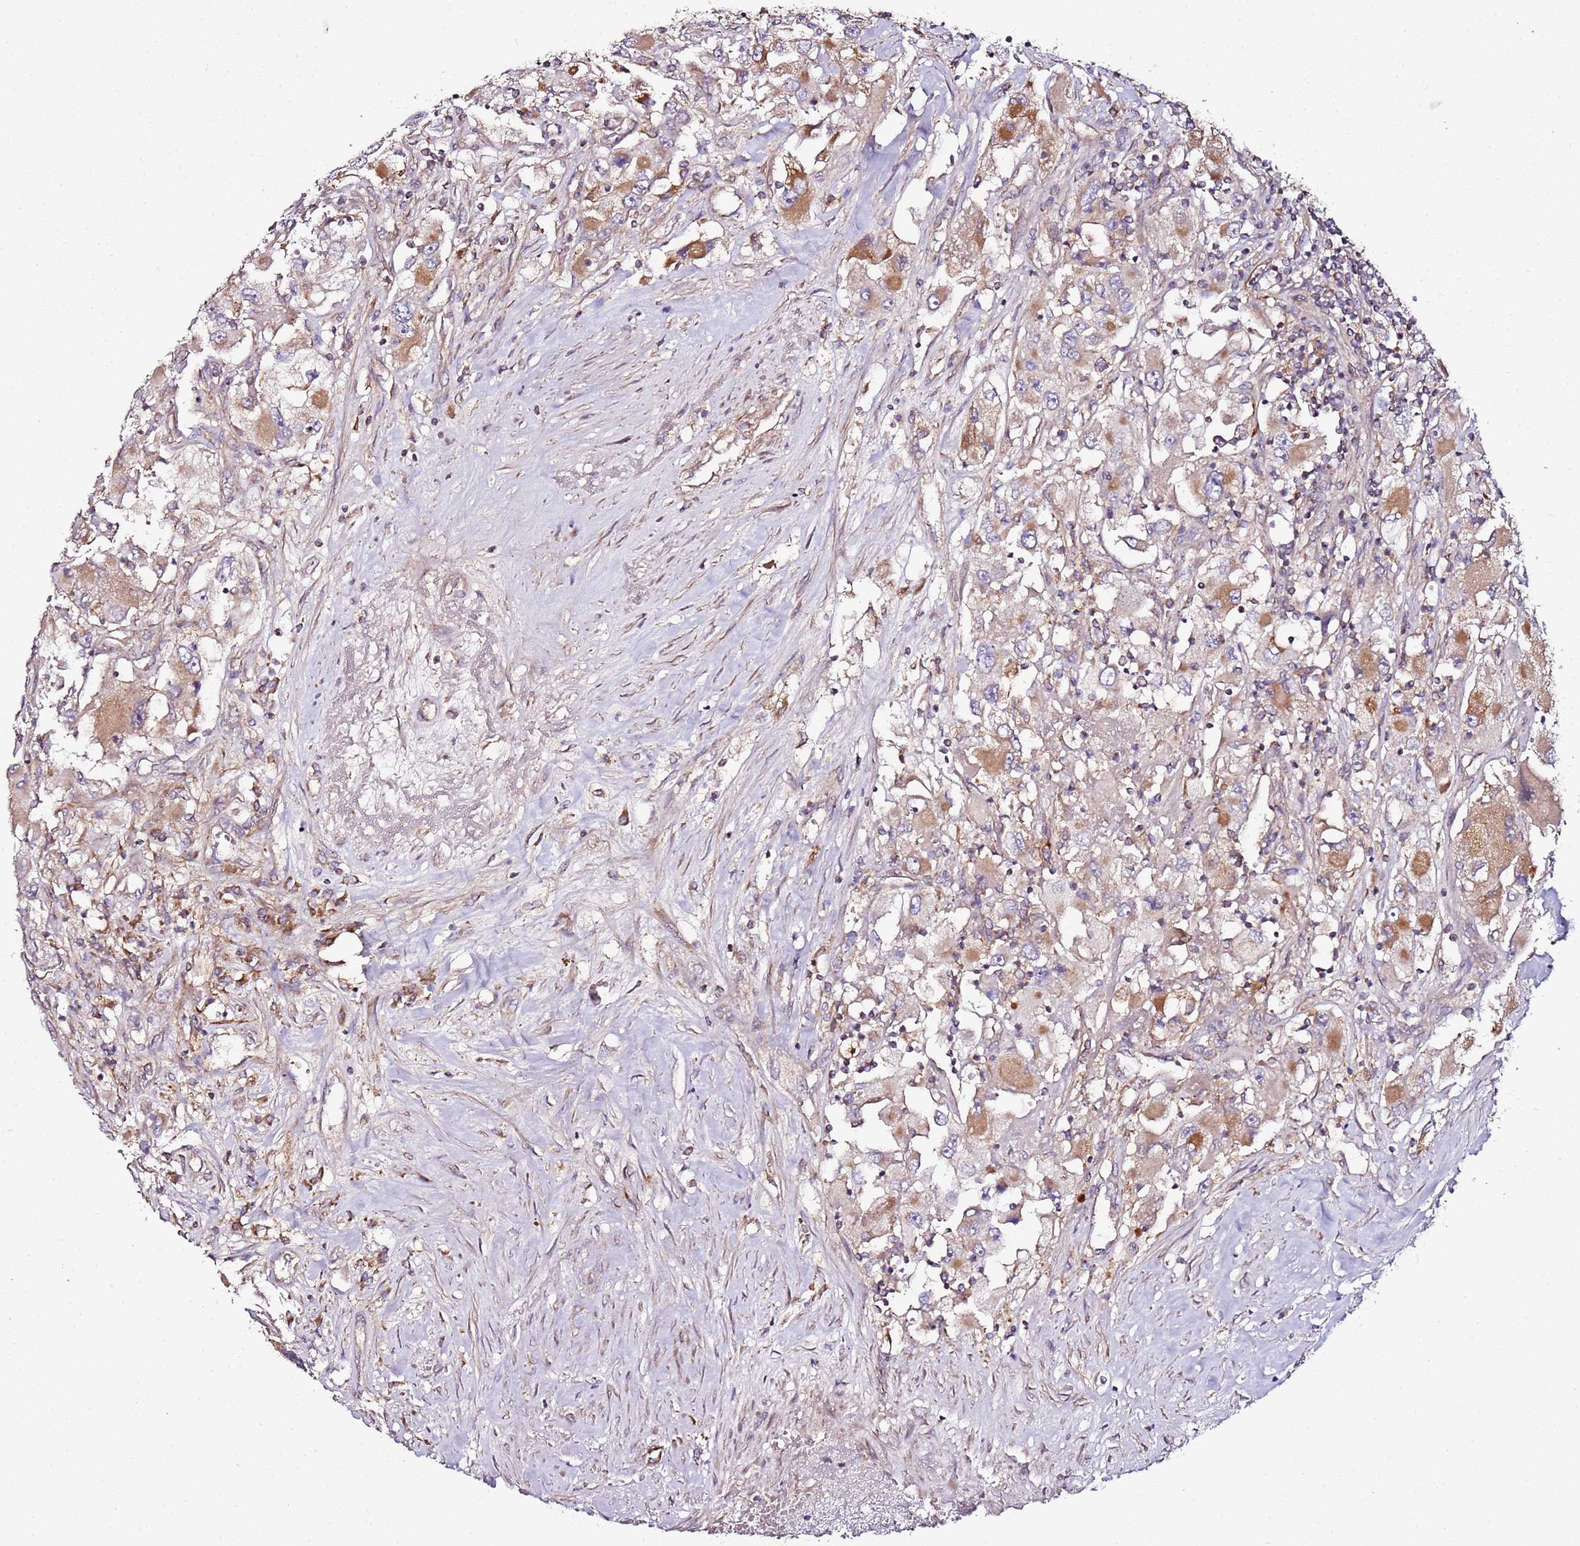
{"staining": {"intensity": "moderate", "quantity": "25%-75%", "location": "cytoplasmic/membranous"}, "tissue": "renal cancer", "cell_type": "Tumor cells", "image_type": "cancer", "snomed": [{"axis": "morphology", "description": "Adenocarcinoma, NOS"}, {"axis": "topography", "description": "Kidney"}], "caption": "Renal adenocarcinoma stained with DAB (3,3'-diaminobenzidine) IHC shows medium levels of moderate cytoplasmic/membranous expression in approximately 25%-75% of tumor cells. The staining was performed using DAB, with brown indicating positive protein expression. Nuclei are stained blue with hematoxylin.", "gene": "KRTAP21-3", "patient": {"sex": "female", "age": 52}}